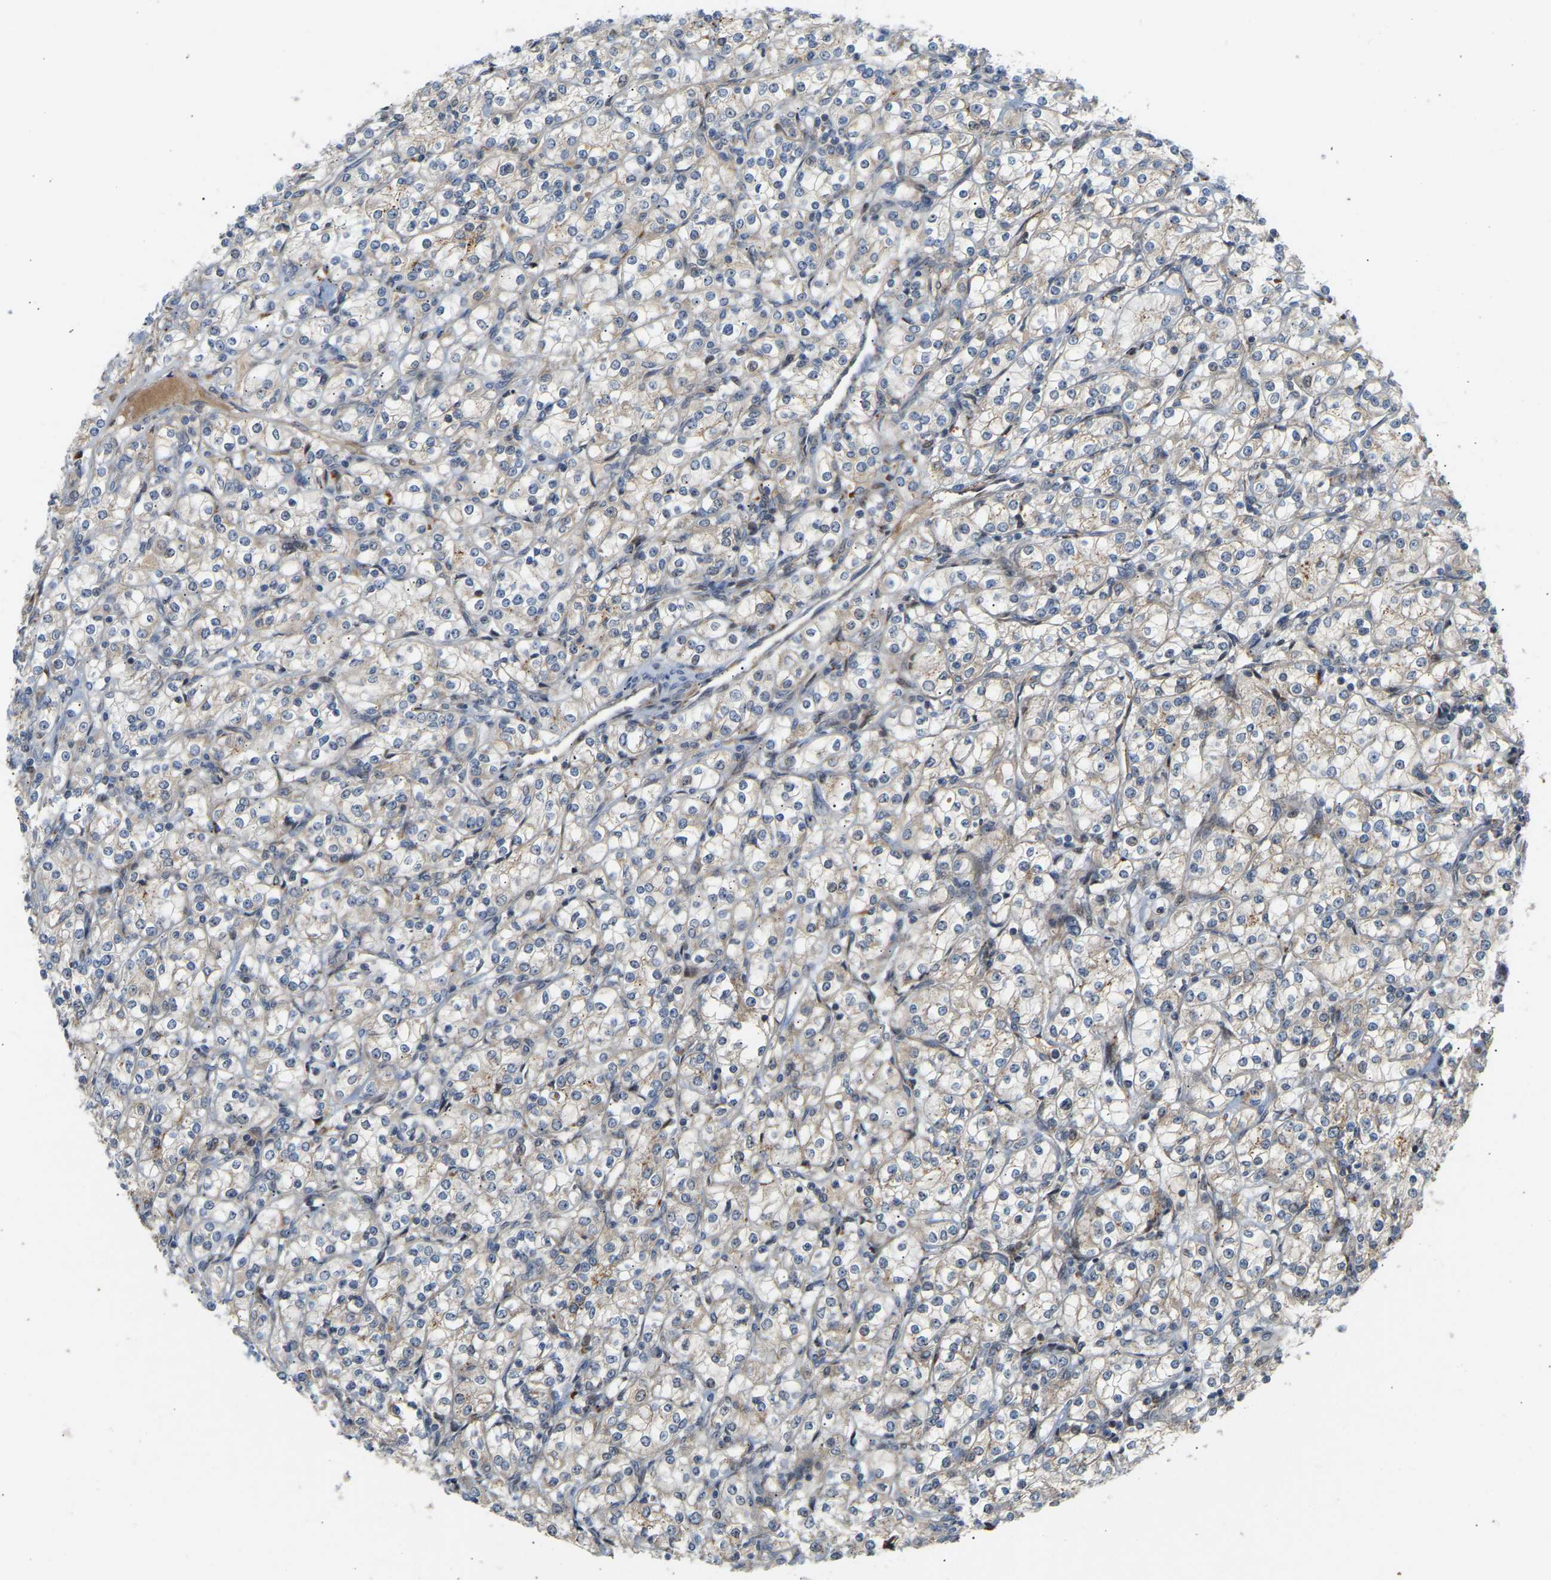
{"staining": {"intensity": "weak", "quantity": "<25%", "location": "cytoplasmic/membranous"}, "tissue": "renal cancer", "cell_type": "Tumor cells", "image_type": "cancer", "snomed": [{"axis": "morphology", "description": "Adenocarcinoma, NOS"}, {"axis": "topography", "description": "Kidney"}], "caption": "An immunohistochemistry image of renal cancer is shown. There is no staining in tumor cells of renal cancer.", "gene": "POGLUT2", "patient": {"sex": "male", "age": 77}}